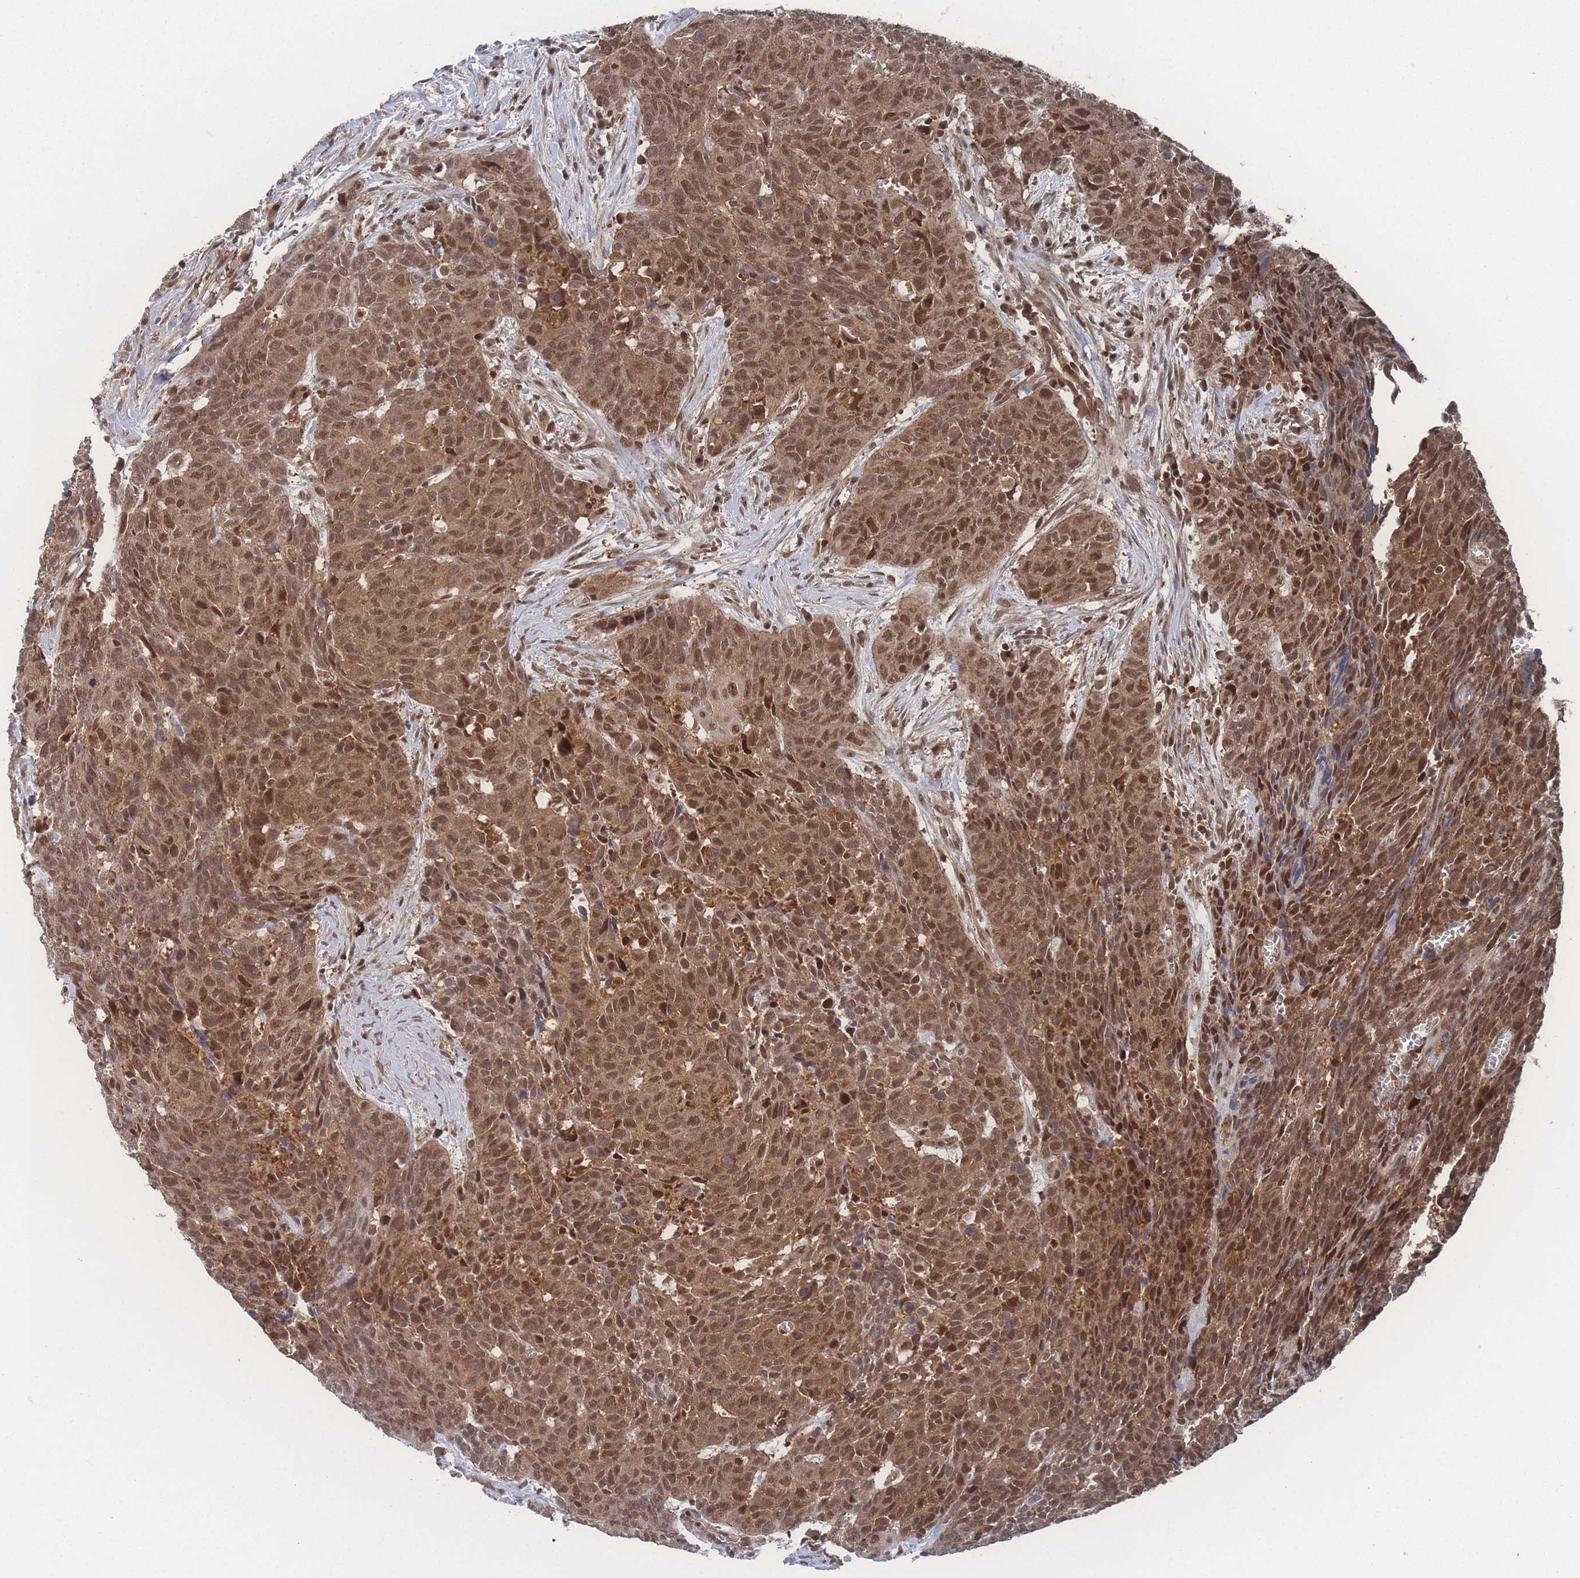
{"staining": {"intensity": "moderate", "quantity": ">75%", "location": "cytoplasmic/membranous,nuclear"}, "tissue": "head and neck cancer", "cell_type": "Tumor cells", "image_type": "cancer", "snomed": [{"axis": "morphology", "description": "Squamous cell carcinoma, NOS"}, {"axis": "topography", "description": "Head-Neck"}], "caption": "IHC photomicrograph of human head and neck cancer (squamous cell carcinoma) stained for a protein (brown), which reveals medium levels of moderate cytoplasmic/membranous and nuclear positivity in about >75% of tumor cells.", "gene": "PSMA1", "patient": {"sex": "male", "age": 66}}